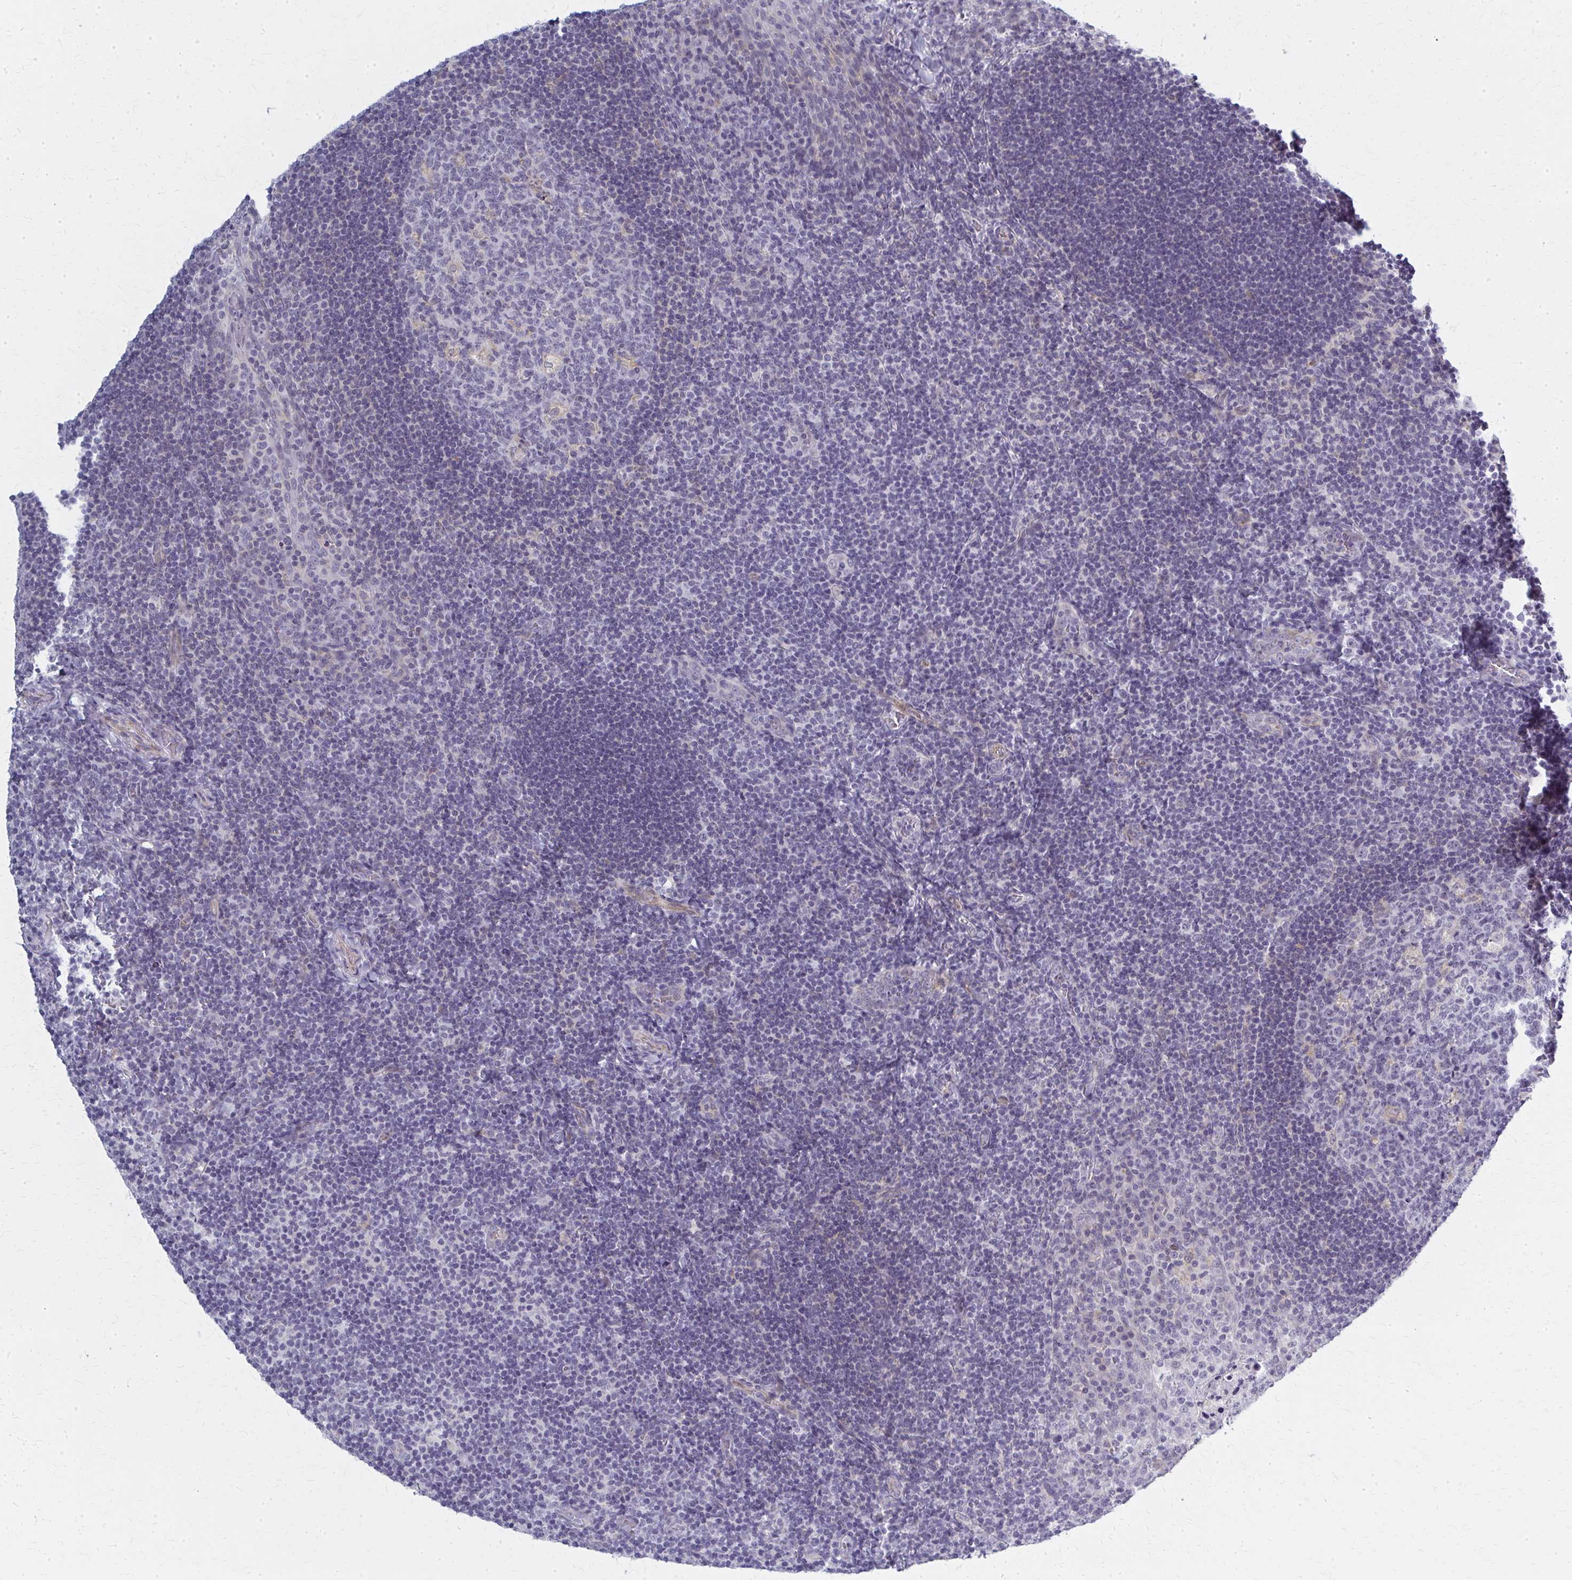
{"staining": {"intensity": "negative", "quantity": "none", "location": "none"}, "tissue": "tonsil", "cell_type": "Germinal center cells", "image_type": "normal", "snomed": [{"axis": "morphology", "description": "Normal tissue, NOS"}, {"axis": "topography", "description": "Tonsil"}], "caption": "Immunohistochemical staining of benign human tonsil exhibits no significant positivity in germinal center cells. (DAB (3,3'-diaminobenzidine) immunohistochemistry, high magnification).", "gene": "CASQ2", "patient": {"sex": "male", "age": 17}}